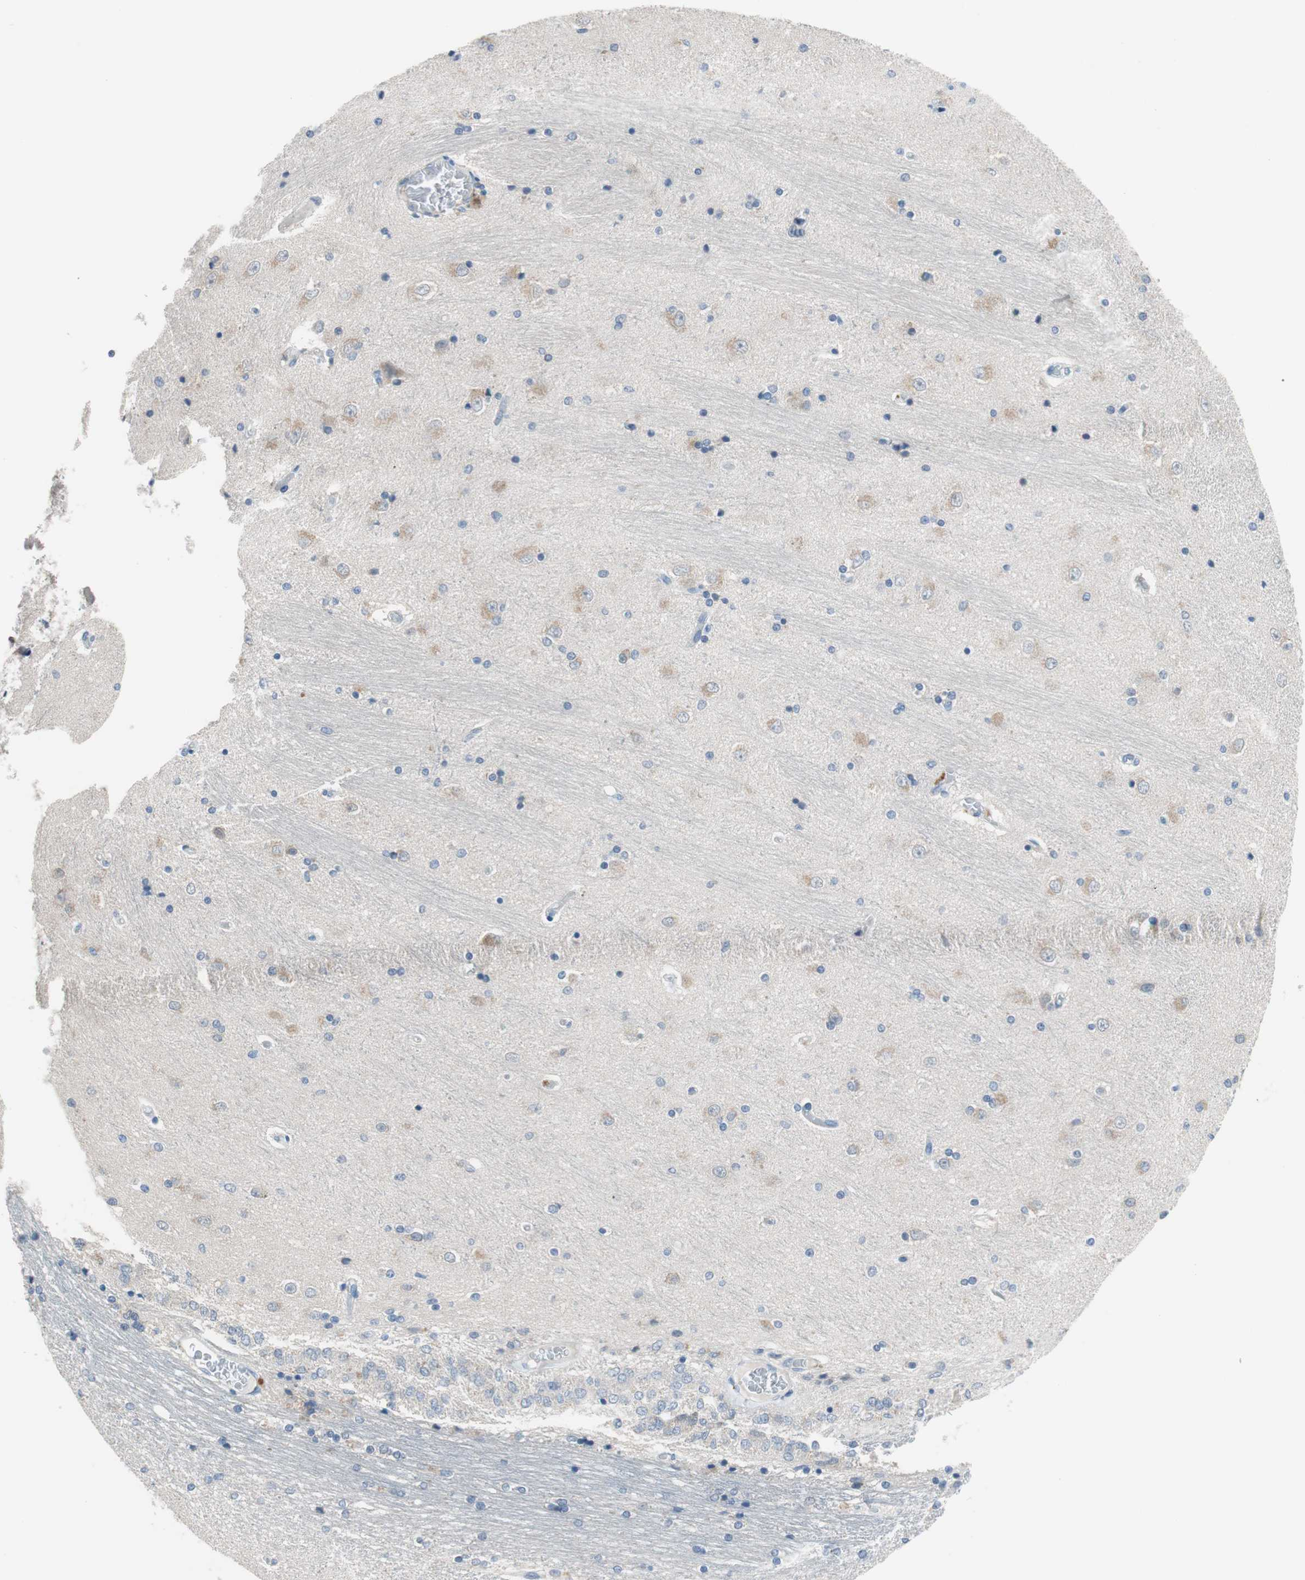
{"staining": {"intensity": "weak", "quantity": "<25%", "location": "cytoplasmic/membranous"}, "tissue": "hippocampus", "cell_type": "Glial cells", "image_type": "normal", "snomed": [{"axis": "morphology", "description": "Normal tissue, NOS"}, {"axis": "topography", "description": "Hippocampus"}], "caption": "This is an immunohistochemistry histopathology image of benign human hippocampus. There is no staining in glial cells.", "gene": "GRHL1", "patient": {"sex": "female", "age": 54}}